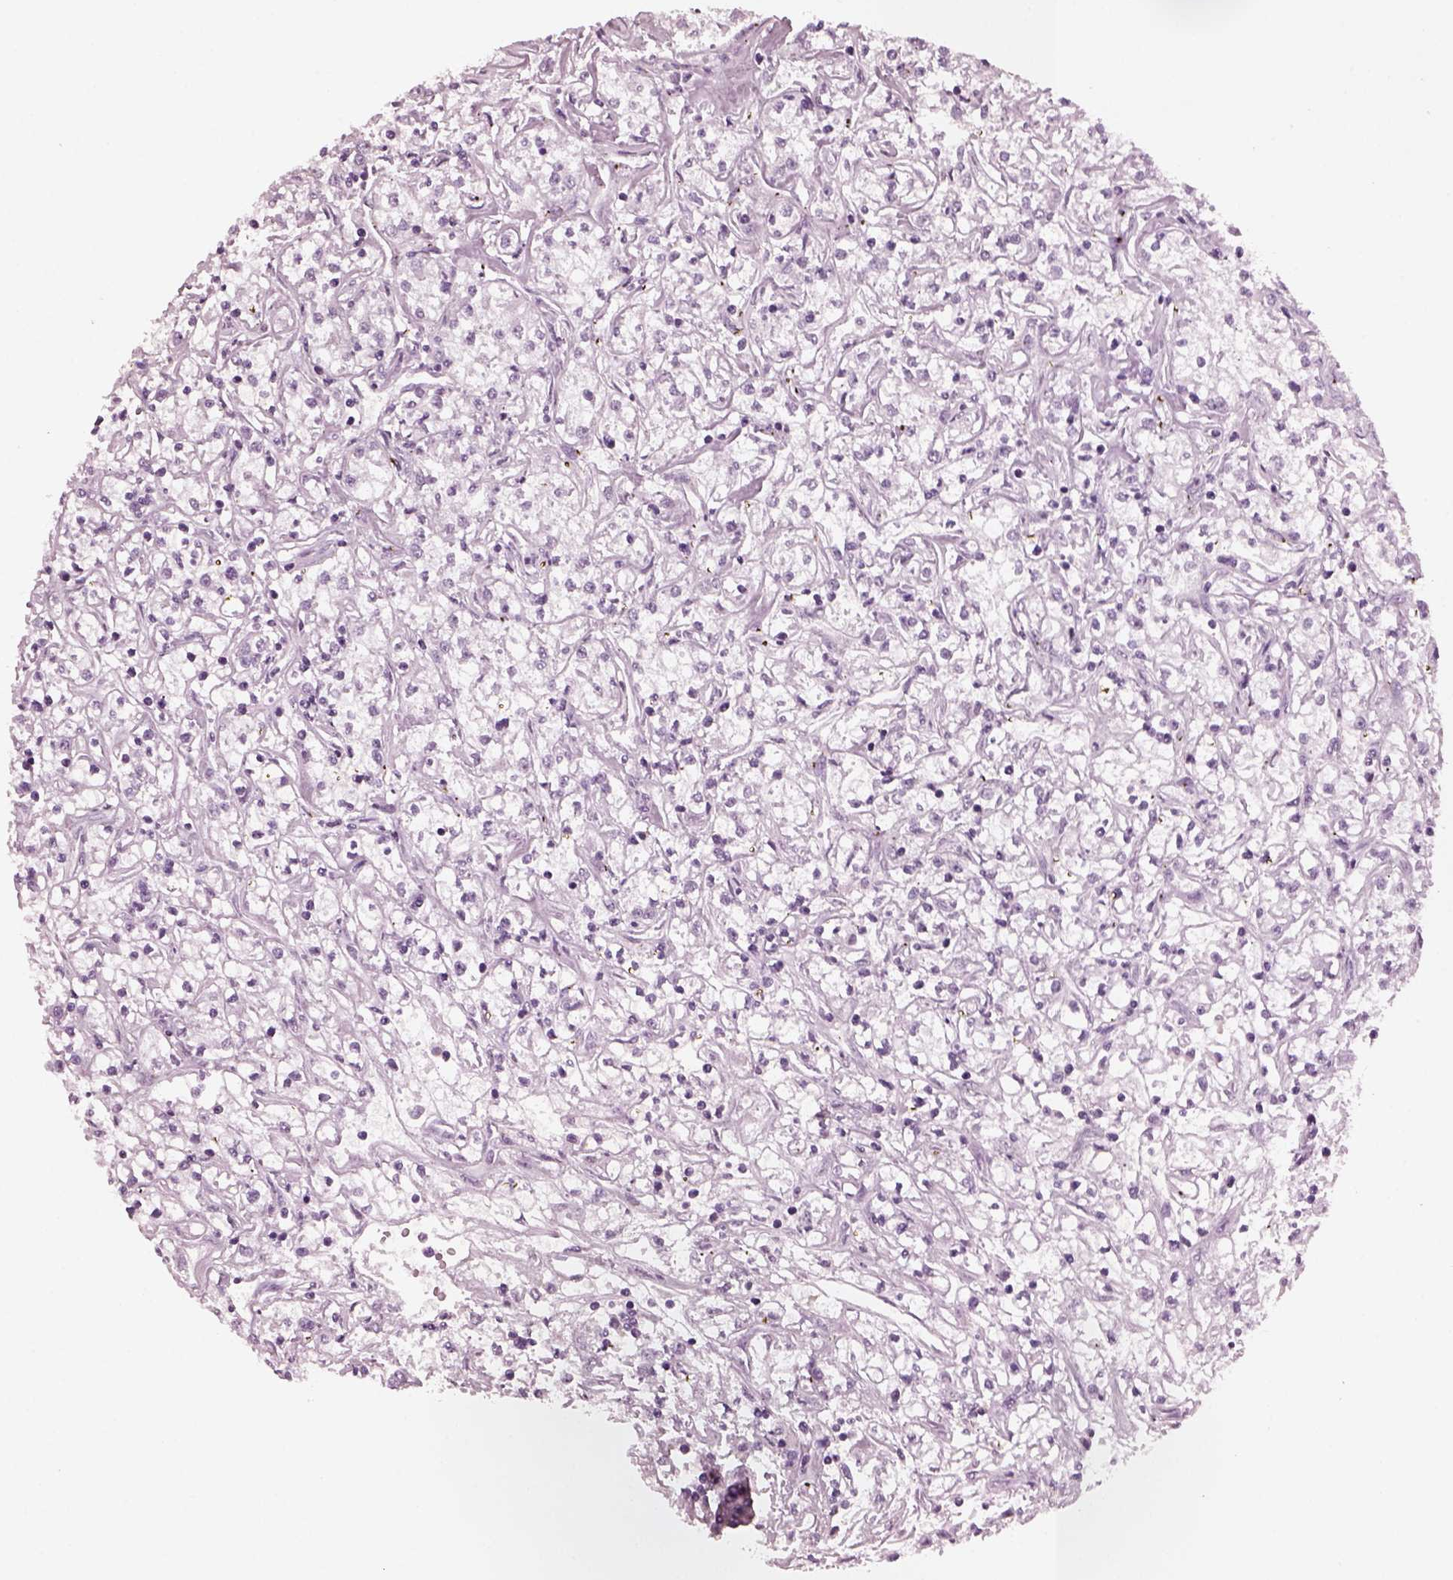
{"staining": {"intensity": "negative", "quantity": "none", "location": "none"}, "tissue": "renal cancer", "cell_type": "Tumor cells", "image_type": "cancer", "snomed": [{"axis": "morphology", "description": "Adenocarcinoma, NOS"}, {"axis": "topography", "description": "Kidney"}], "caption": "An immunohistochemistry (IHC) image of renal adenocarcinoma is shown. There is no staining in tumor cells of renal adenocarcinoma.", "gene": "SHTN1", "patient": {"sex": "female", "age": 59}}